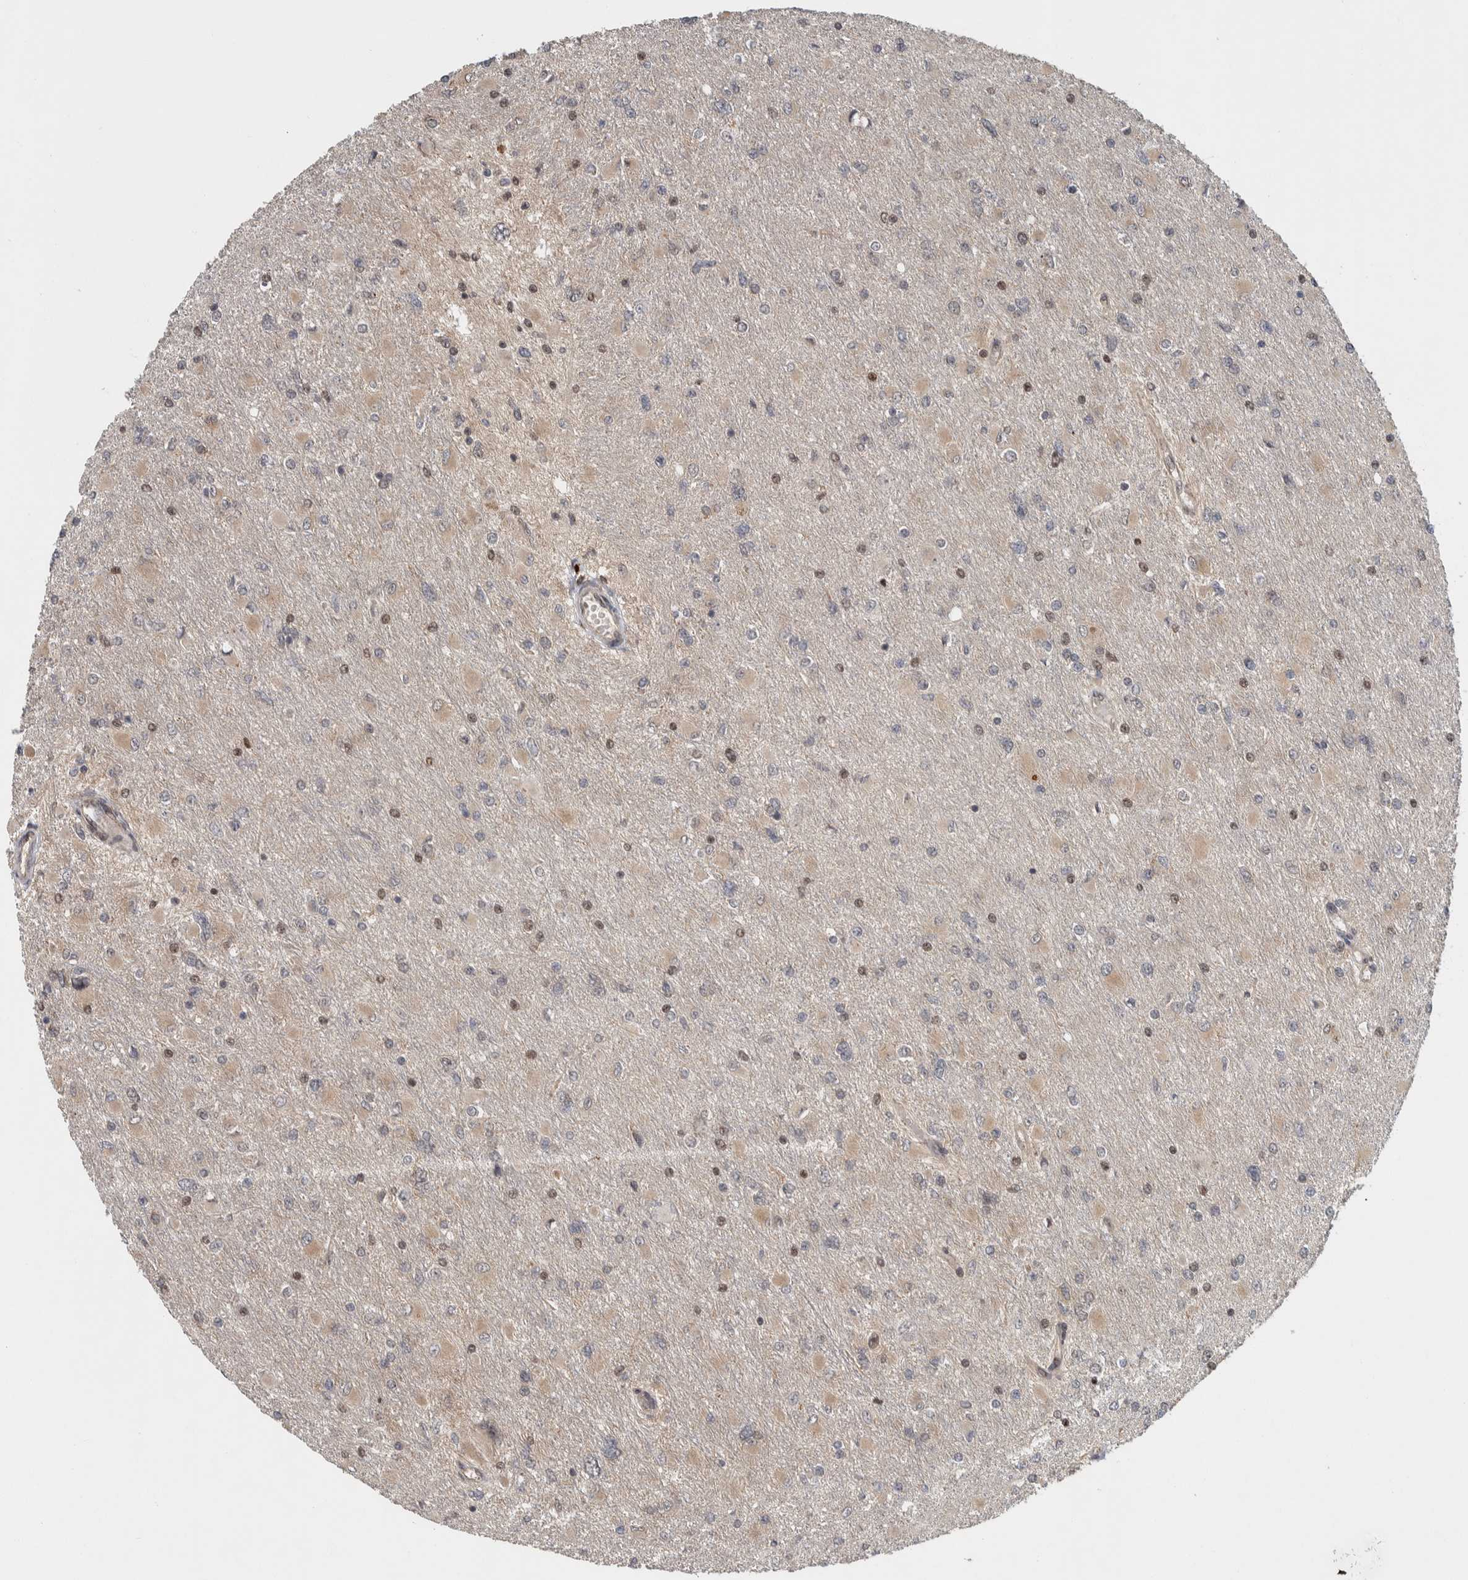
{"staining": {"intensity": "weak", "quantity": "25%-75%", "location": "cytoplasmic/membranous,nuclear"}, "tissue": "glioma", "cell_type": "Tumor cells", "image_type": "cancer", "snomed": [{"axis": "morphology", "description": "Glioma, malignant, High grade"}, {"axis": "topography", "description": "Cerebral cortex"}], "caption": "This micrograph shows high-grade glioma (malignant) stained with immunohistochemistry (IHC) to label a protein in brown. The cytoplasmic/membranous and nuclear of tumor cells show weak positivity for the protein. Nuclei are counter-stained blue.", "gene": "RPS6KA4", "patient": {"sex": "female", "age": 36}}